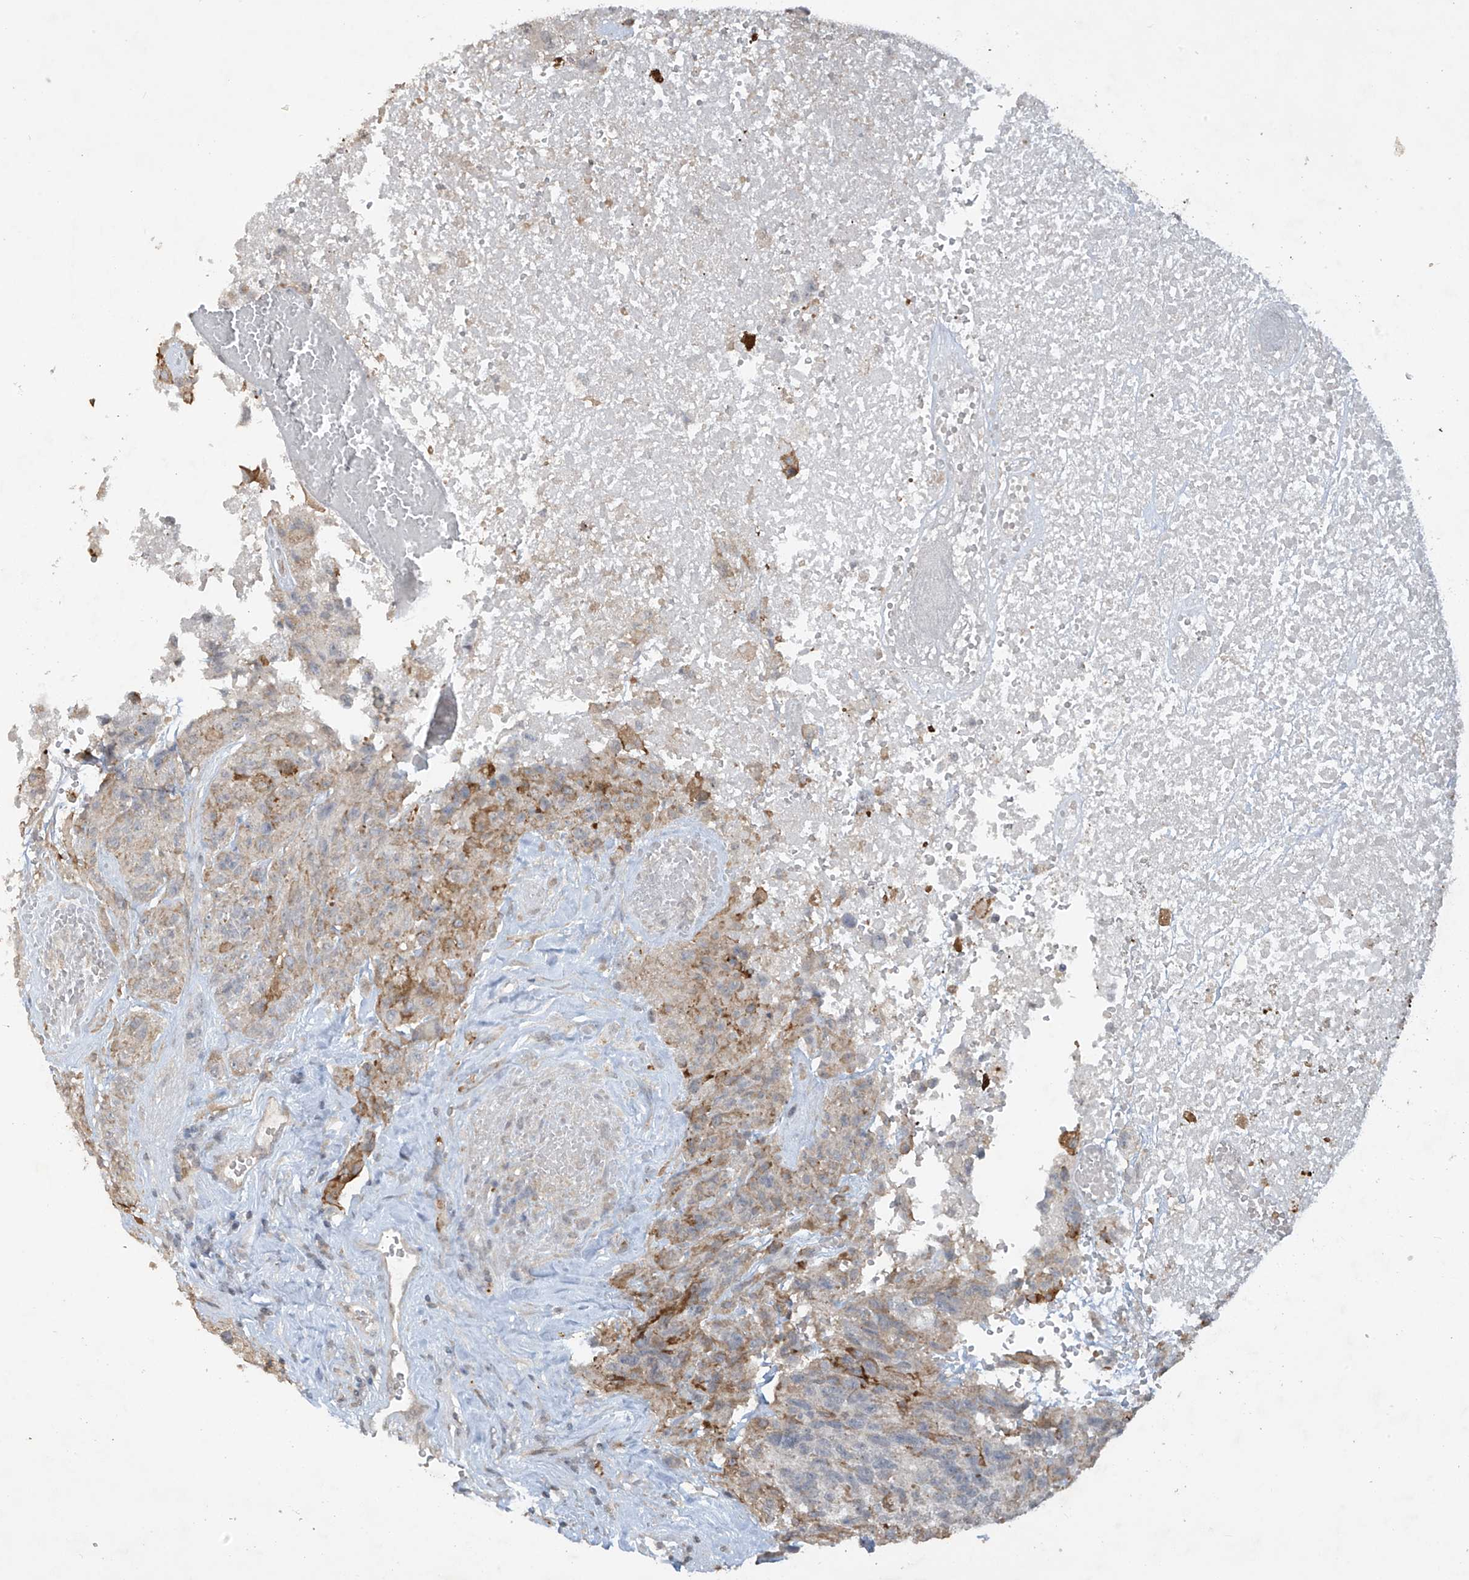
{"staining": {"intensity": "negative", "quantity": "none", "location": "none"}, "tissue": "glioma", "cell_type": "Tumor cells", "image_type": "cancer", "snomed": [{"axis": "morphology", "description": "Glioma, malignant, High grade"}, {"axis": "topography", "description": "Brain"}], "caption": "IHC of human glioma shows no expression in tumor cells.", "gene": "DGKQ", "patient": {"sex": "male", "age": 69}}